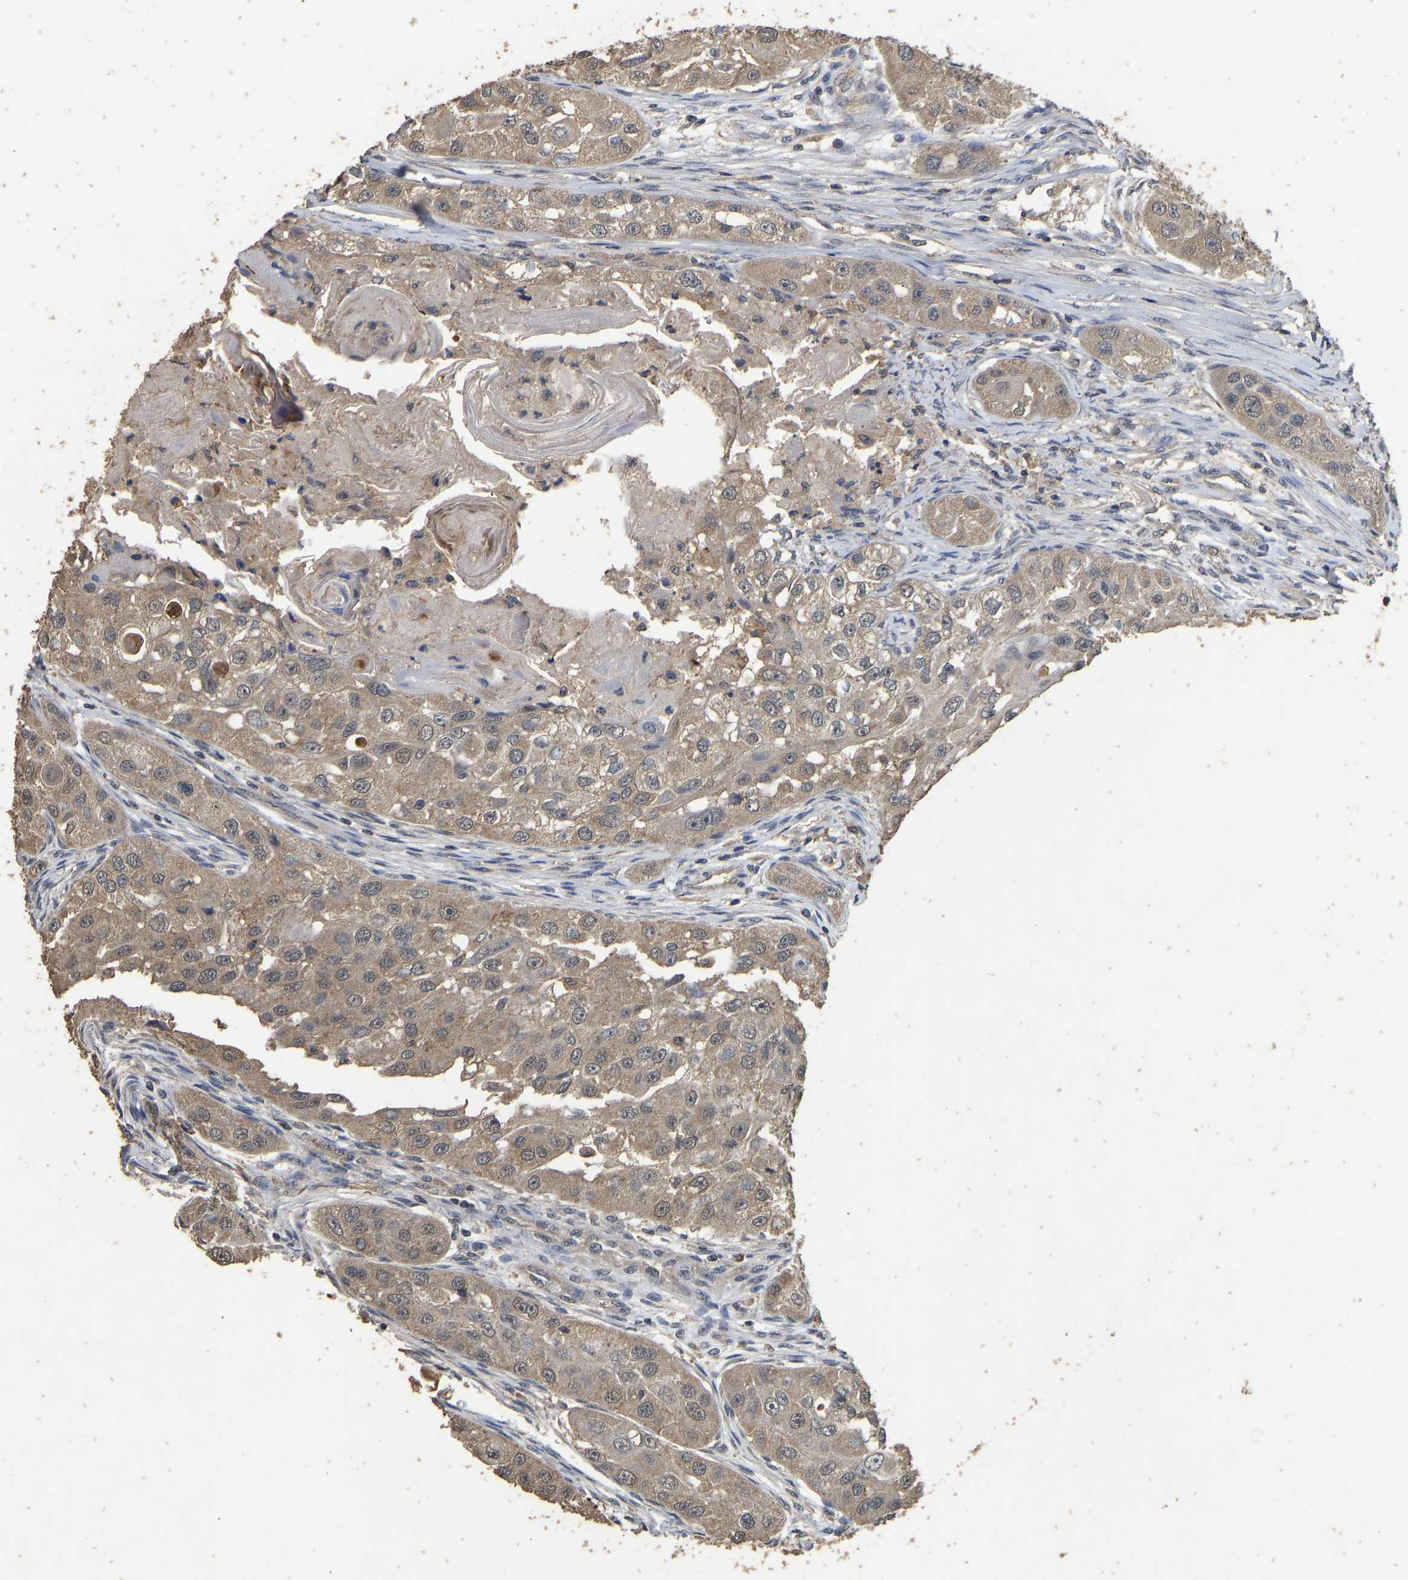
{"staining": {"intensity": "moderate", "quantity": ">75%", "location": "cytoplasmic/membranous"}, "tissue": "head and neck cancer", "cell_type": "Tumor cells", "image_type": "cancer", "snomed": [{"axis": "morphology", "description": "Normal tissue, NOS"}, {"axis": "morphology", "description": "Squamous cell carcinoma, NOS"}, {"axis": "topography", "description": "Skeletal muscle"}, {"axis": "topography", "description": "Head-Neck"}], "caption": "There is medium levels of moderate cytoplasmic/membranous positivity in tumor cells of head and neck squamous cell carcinoma, as demonstrated by immunohistochemical staining (brown color).", "gene": "CIDEC", "patient": {"sex": "male", "age": 51}}